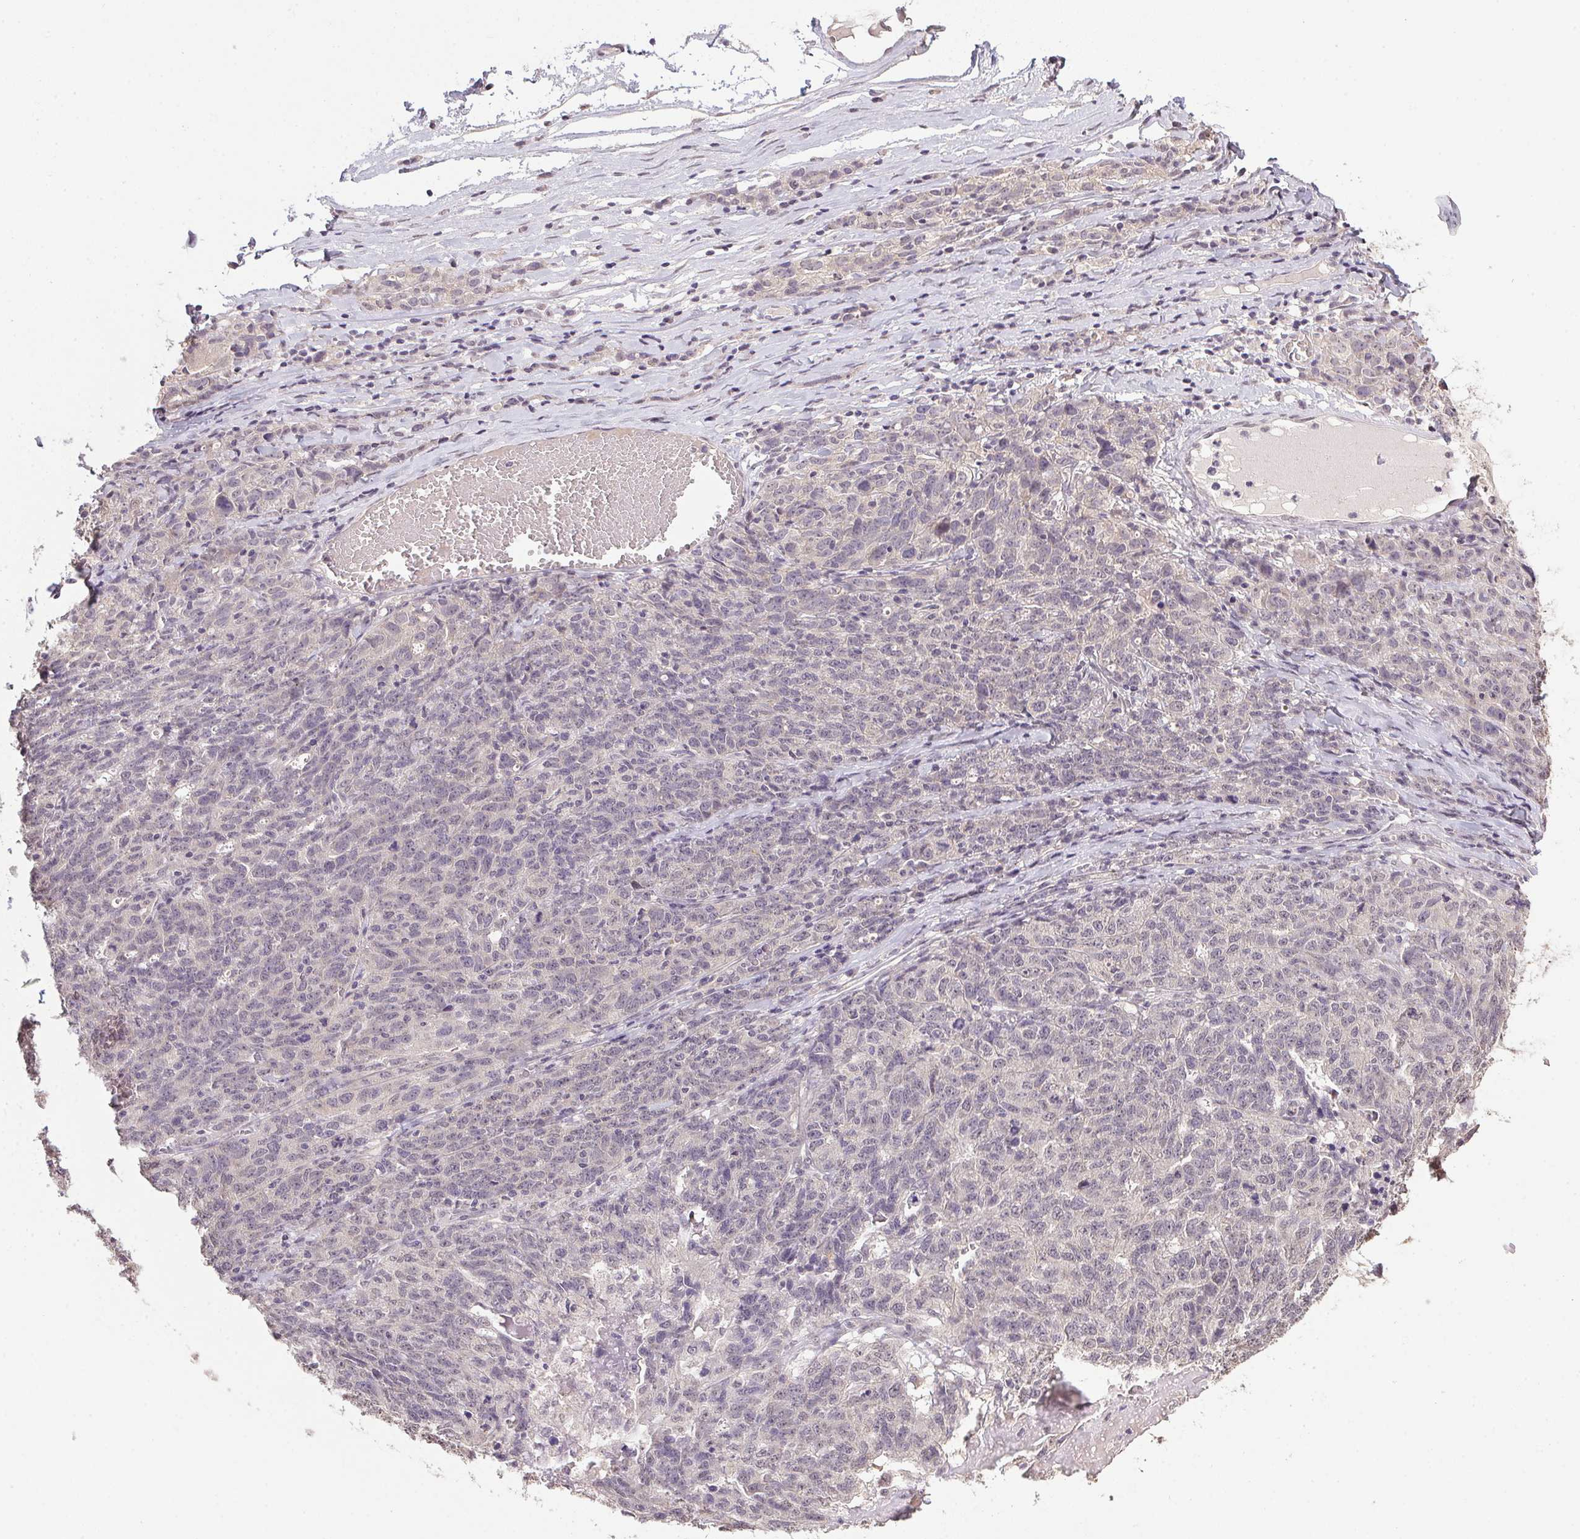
{"staining": {"intensity": "negative", "quantity": "none", "location": "none"}, "tissue": "ovarian cancer", "cell_type": "Tumor cells", "image_type": "cancer", "snomed": [{"axis": "morphology", "description": "Cystadenocarcinoma, serous, NOS"}, {"axis": "topography", "description": "Ovary"}], "caption": "An IHC image of ovarian serous cystadenocarcinoma is shown. There is no staining in tumor cells of ovarian serous cystadenocarcinoma. (Stains: DAB immunohistochemistry (IHC) with hematoxylin counter stain, Microscopy: brightfield microscopy at high magnification).", "gene": "PPP4R4", "patient": {"sex": "female", "age": 71}}